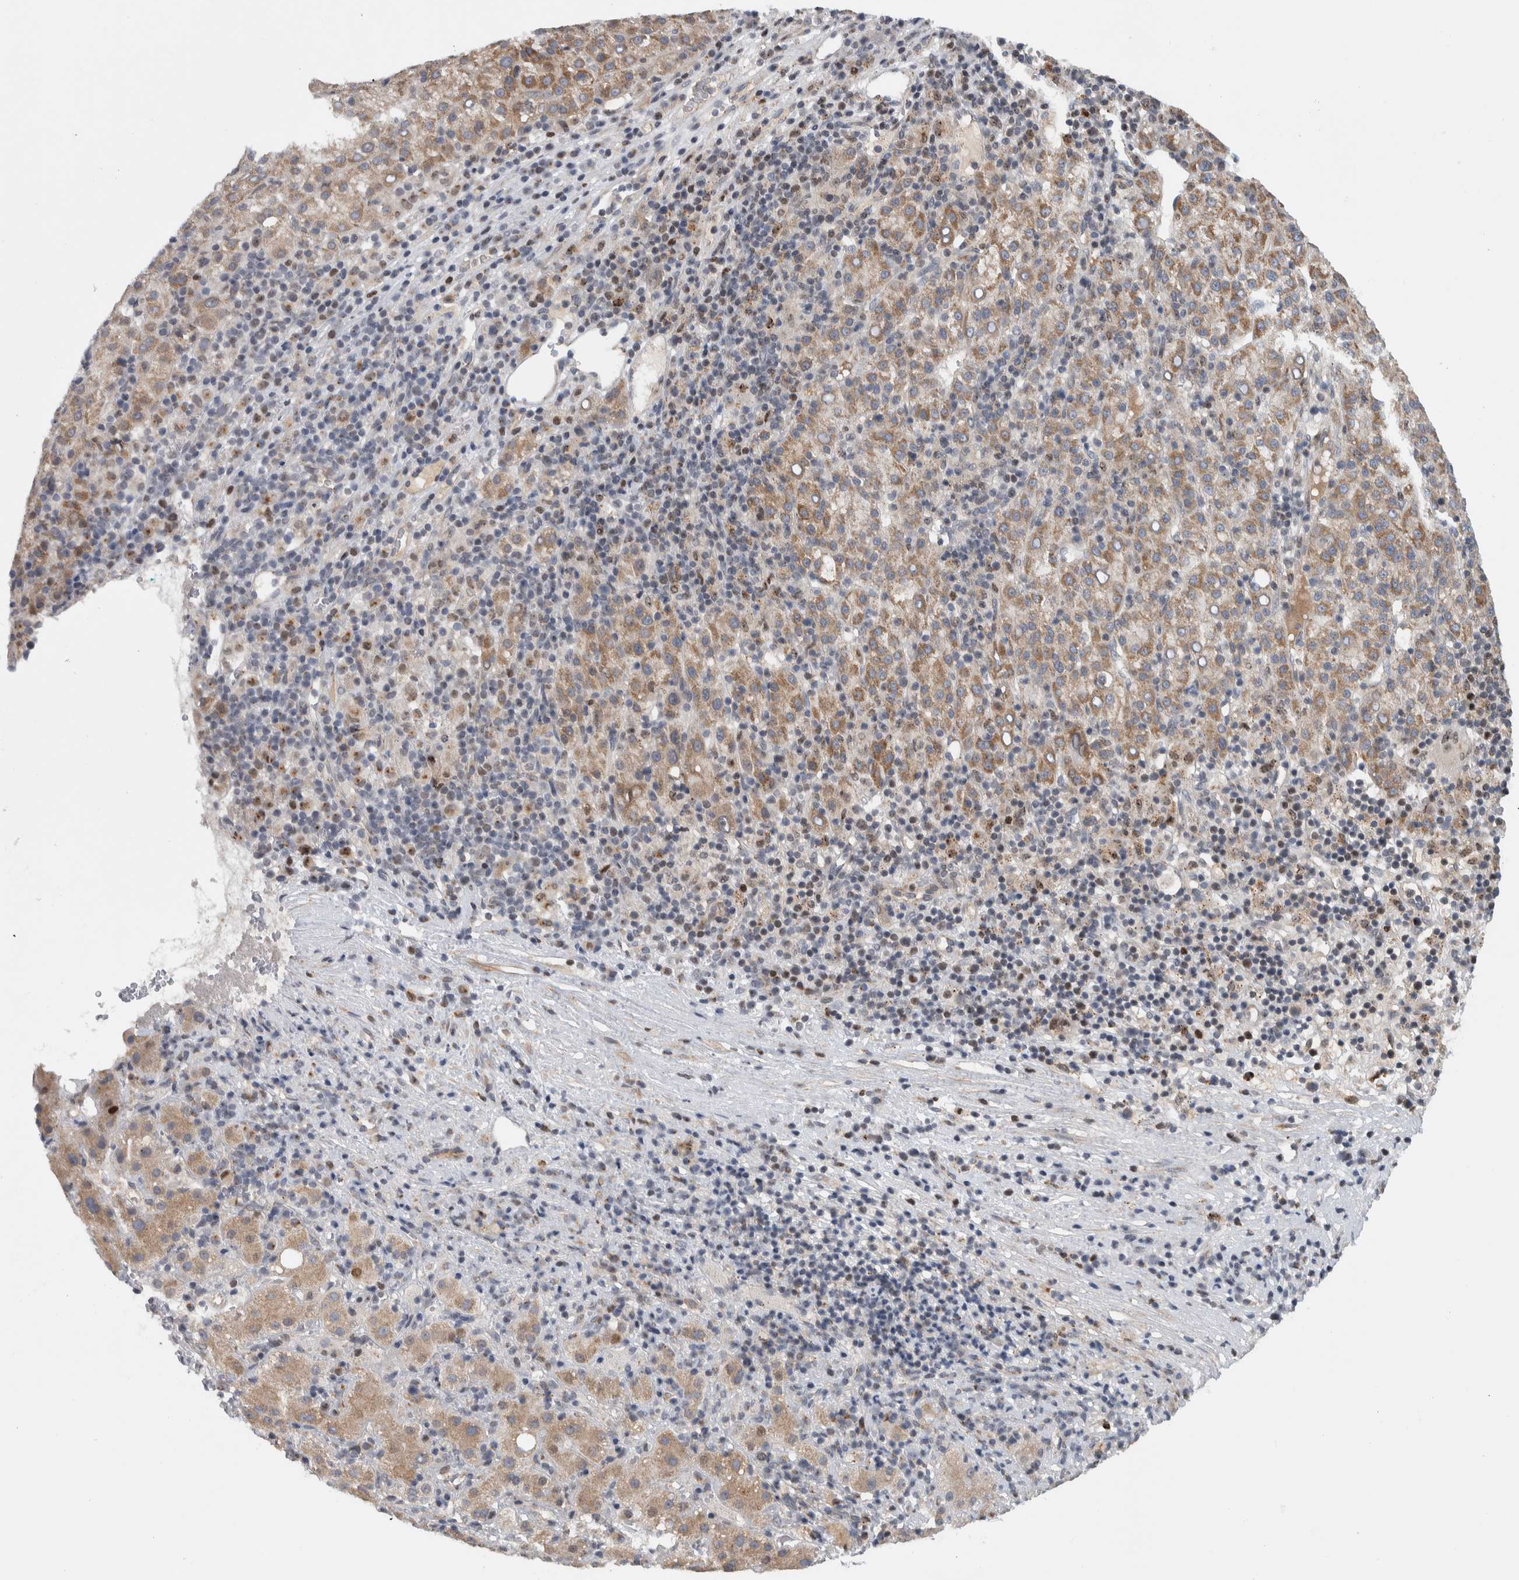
{"staining": {"intensity": "weak", "quantity": ">75%", "location": "cytoplasmic/membranous"}, "tissue": "liver cancer", "cell_type": "Tumor cells", "image_type": "cancer", "snomed": [{"axis": "morphology", "description": "Carcinoma, Hepatocellular, NOS"}, {"axis": "topography", "description": "Liver"}], "caption": "Tumor cells display low levels of weak cytoplasmic/membranous positivity in approximately >75% of cells in liver hepatocellular carcinoma.", "gene": "MSL1", "patient": {"sex": "female", "age": 58}}